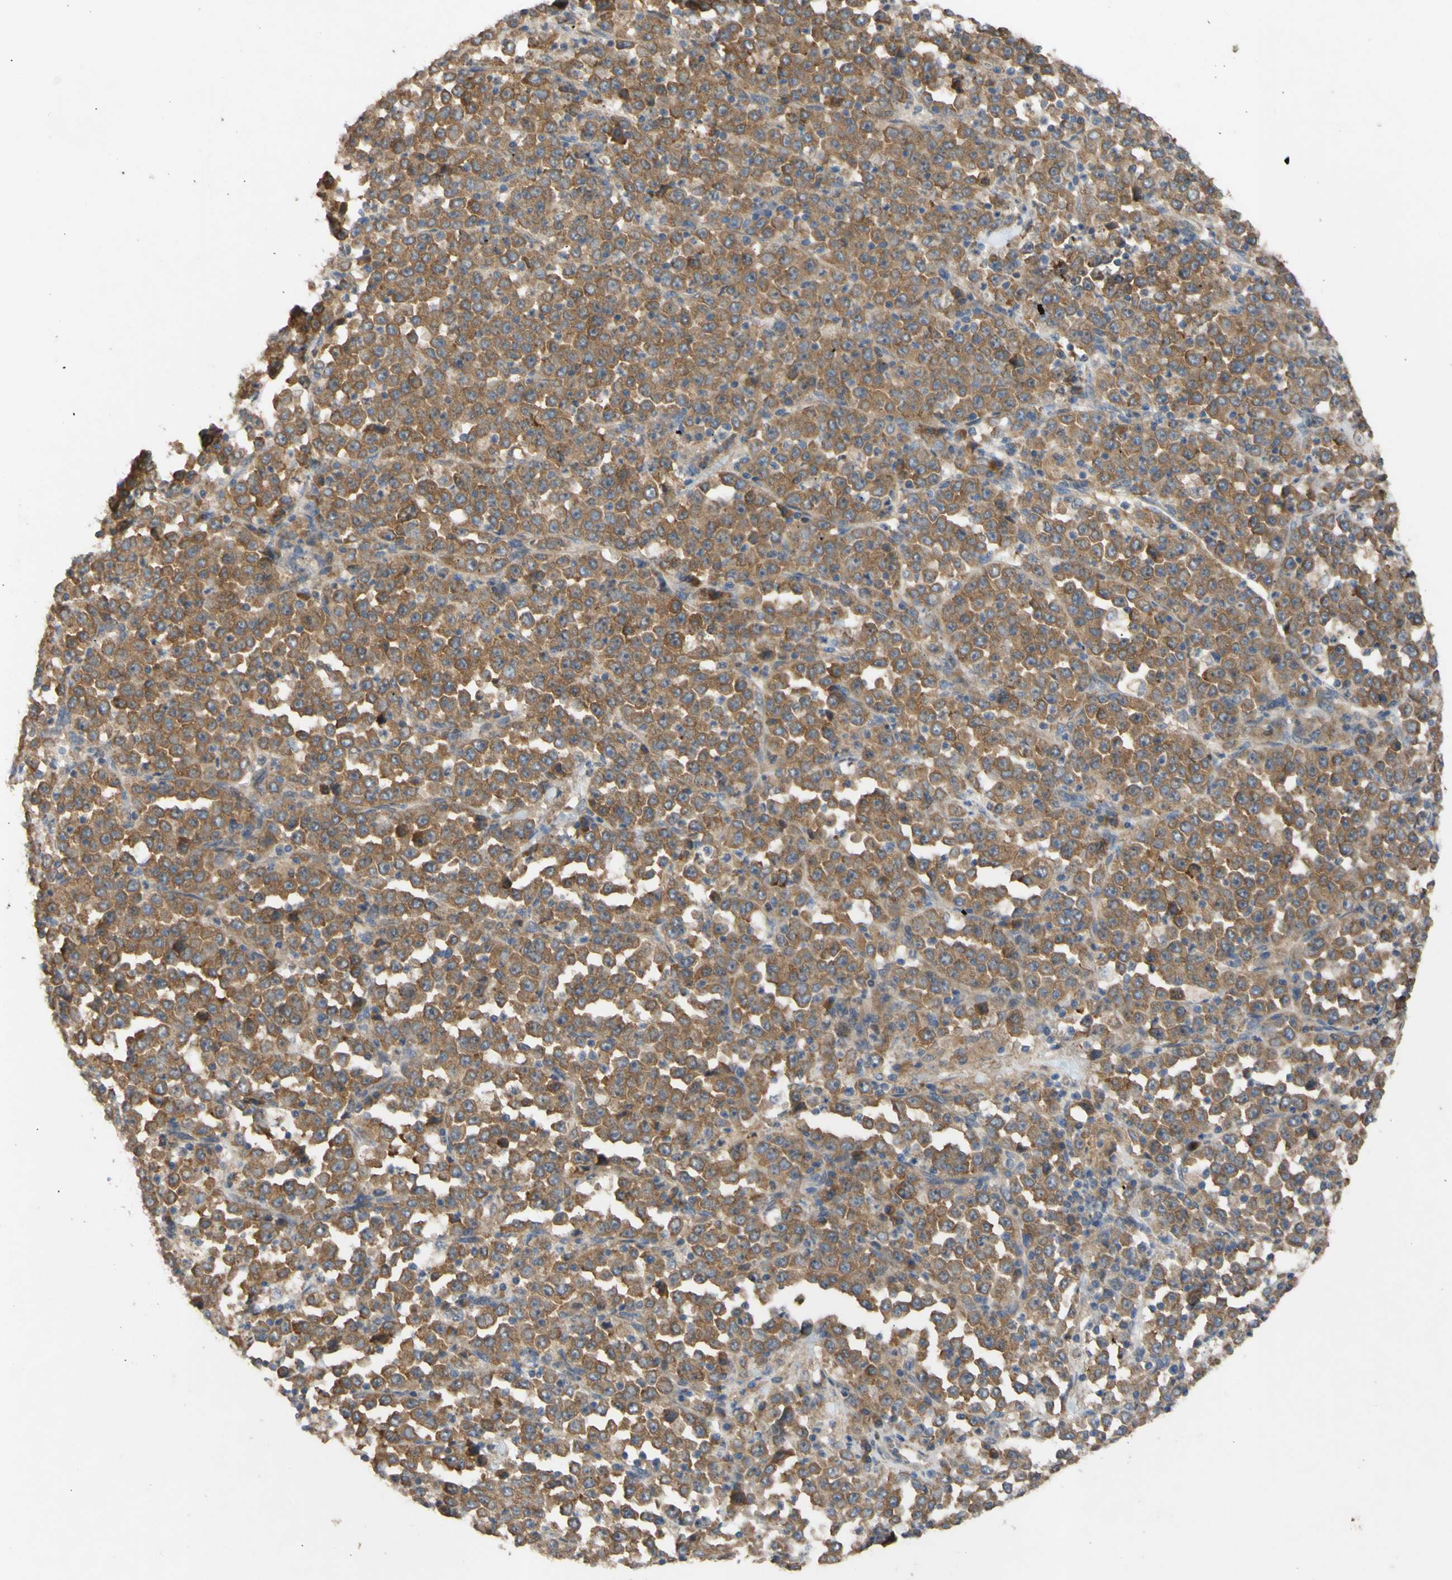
{"staining": {"intensity": "moderate", "quantity": ">75%", "location": "cytoplasmic/membranous"}, "tissue": "stomach cancer", "cell_type": "Tumor cells", "image_type": "cancer", "snomed": [{"axis": "morphology", "description": "Normal tissue, NOS"}, {"axis": "morphology", "description": "Adenocarcinoma, NOS"}, {"axis": "topography", "description": "Stomach, upper"}, {"axis": "topography", "description": "Stomach"}], "caption": "Immunohistochemistry of human stomach cancer (adenocarcinoma) shows medium levels of moderate cytoplasmic/membranous positivity in about >75% of tumor cells.", "gene": "EIF2S3", "patient": {"sex": "male", "age": 59}}